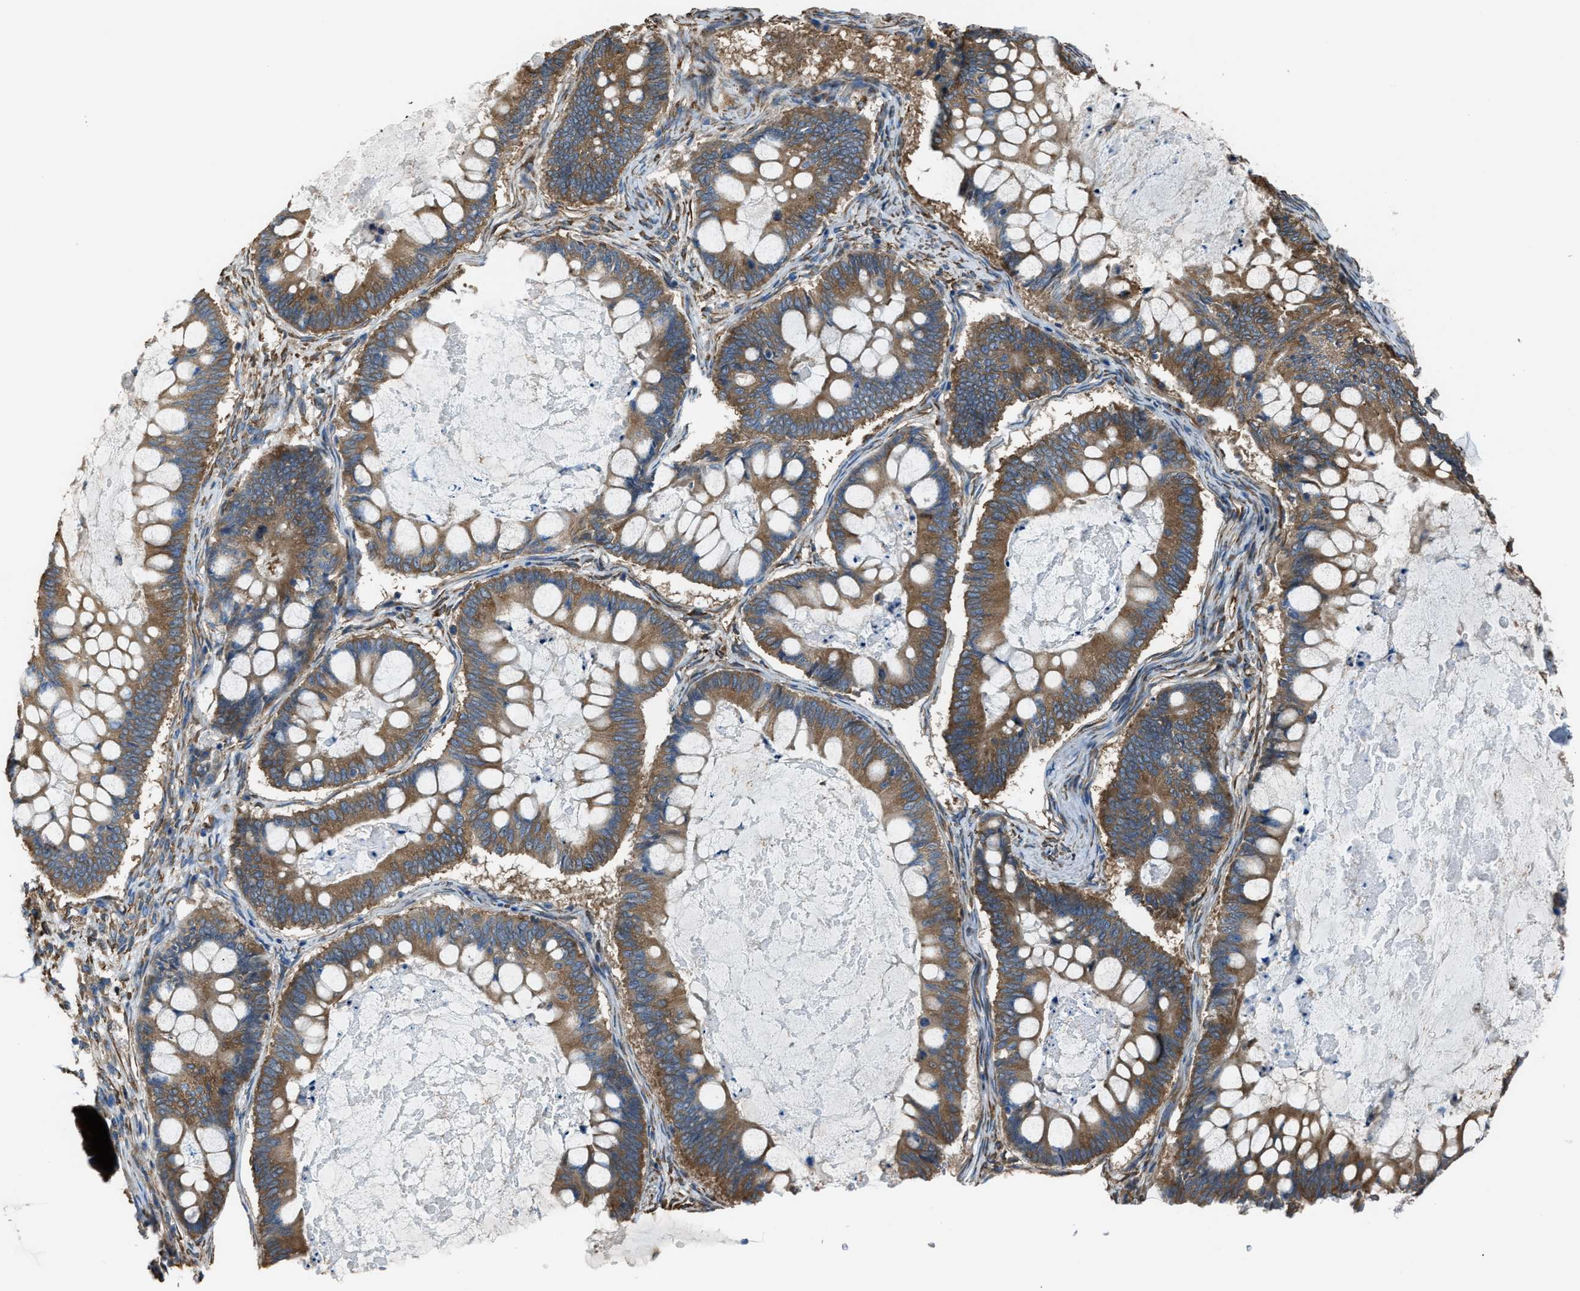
{"staining": {"intensity": "moderate", "quantity": ">75%", "location": "cytoplasmic/membranous"}, "tissue": "ovarian cancer", "cell_type": "Tumor cells", "image_type": "cancer", "snomed": [{"axis": "morphology", "description": "Cystadenocarcinoma, mucinous, NOS"}, {"axis": "topography", "description": "Ovary"}], "caption": "Immunohistochemical staining of ovarian cancer exhibits moderate cytoplasmic/membranous protein staining in approximately >75% of tumor cells.", "gene": "TRPC1", "patient": {"sex": "female", "age": 61}}